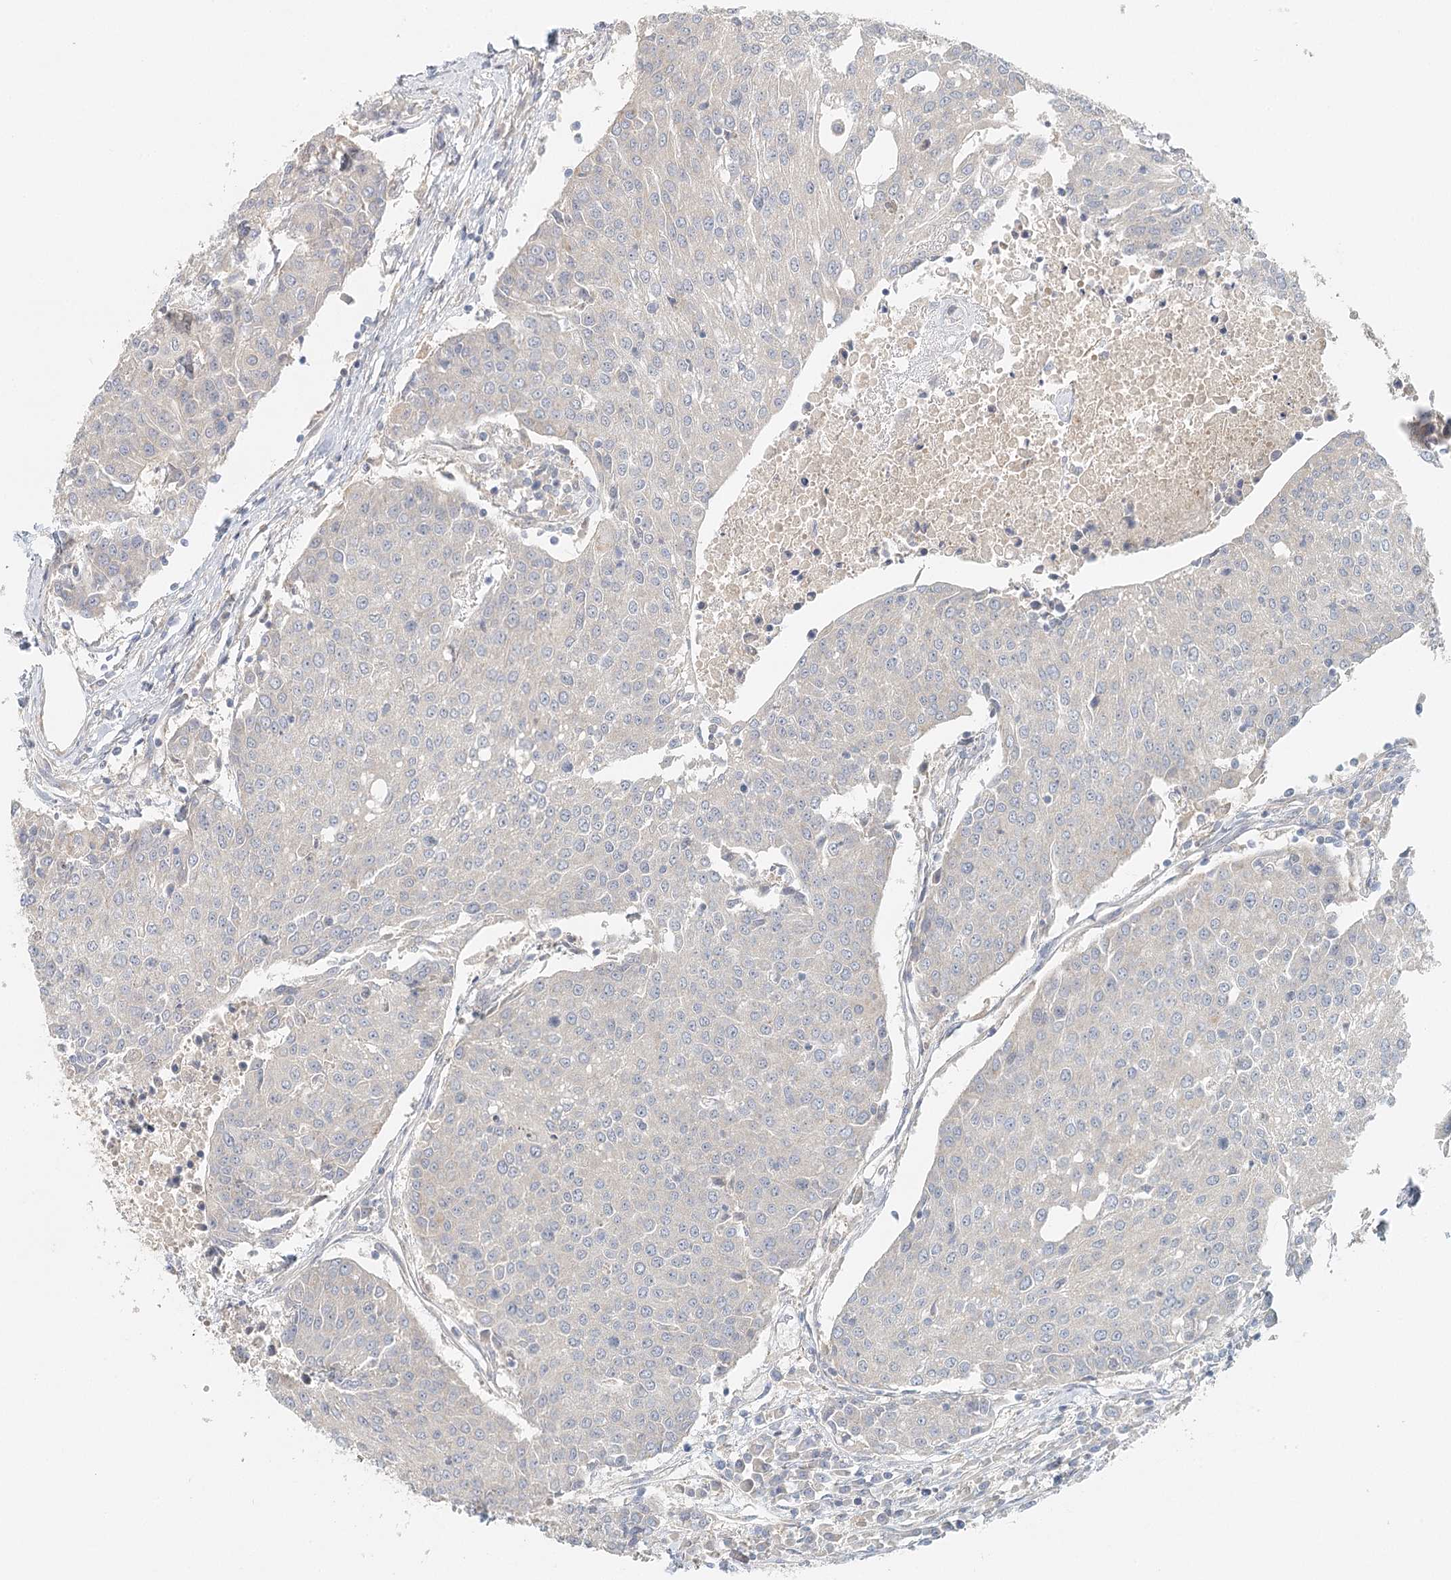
{"staining": {"intensity": "negative", "quantity": "none", "location": "none"}, "tissue": "urothelial cancer", "cell_type": "Tumor cells", "image_type": "cancer", "snomed": [{"axis": "morphology", "description": "Urothelial carcinoma, High grade"}, {"axis": "topography", "description": "Urinary bladder"}], "caption": "This is an immunohistochemistry micrograph of urothelial cancer. There is no staining in tumor cells.", "gene": "VSIG1", "patient": {"sex": "female", "age": 85}}